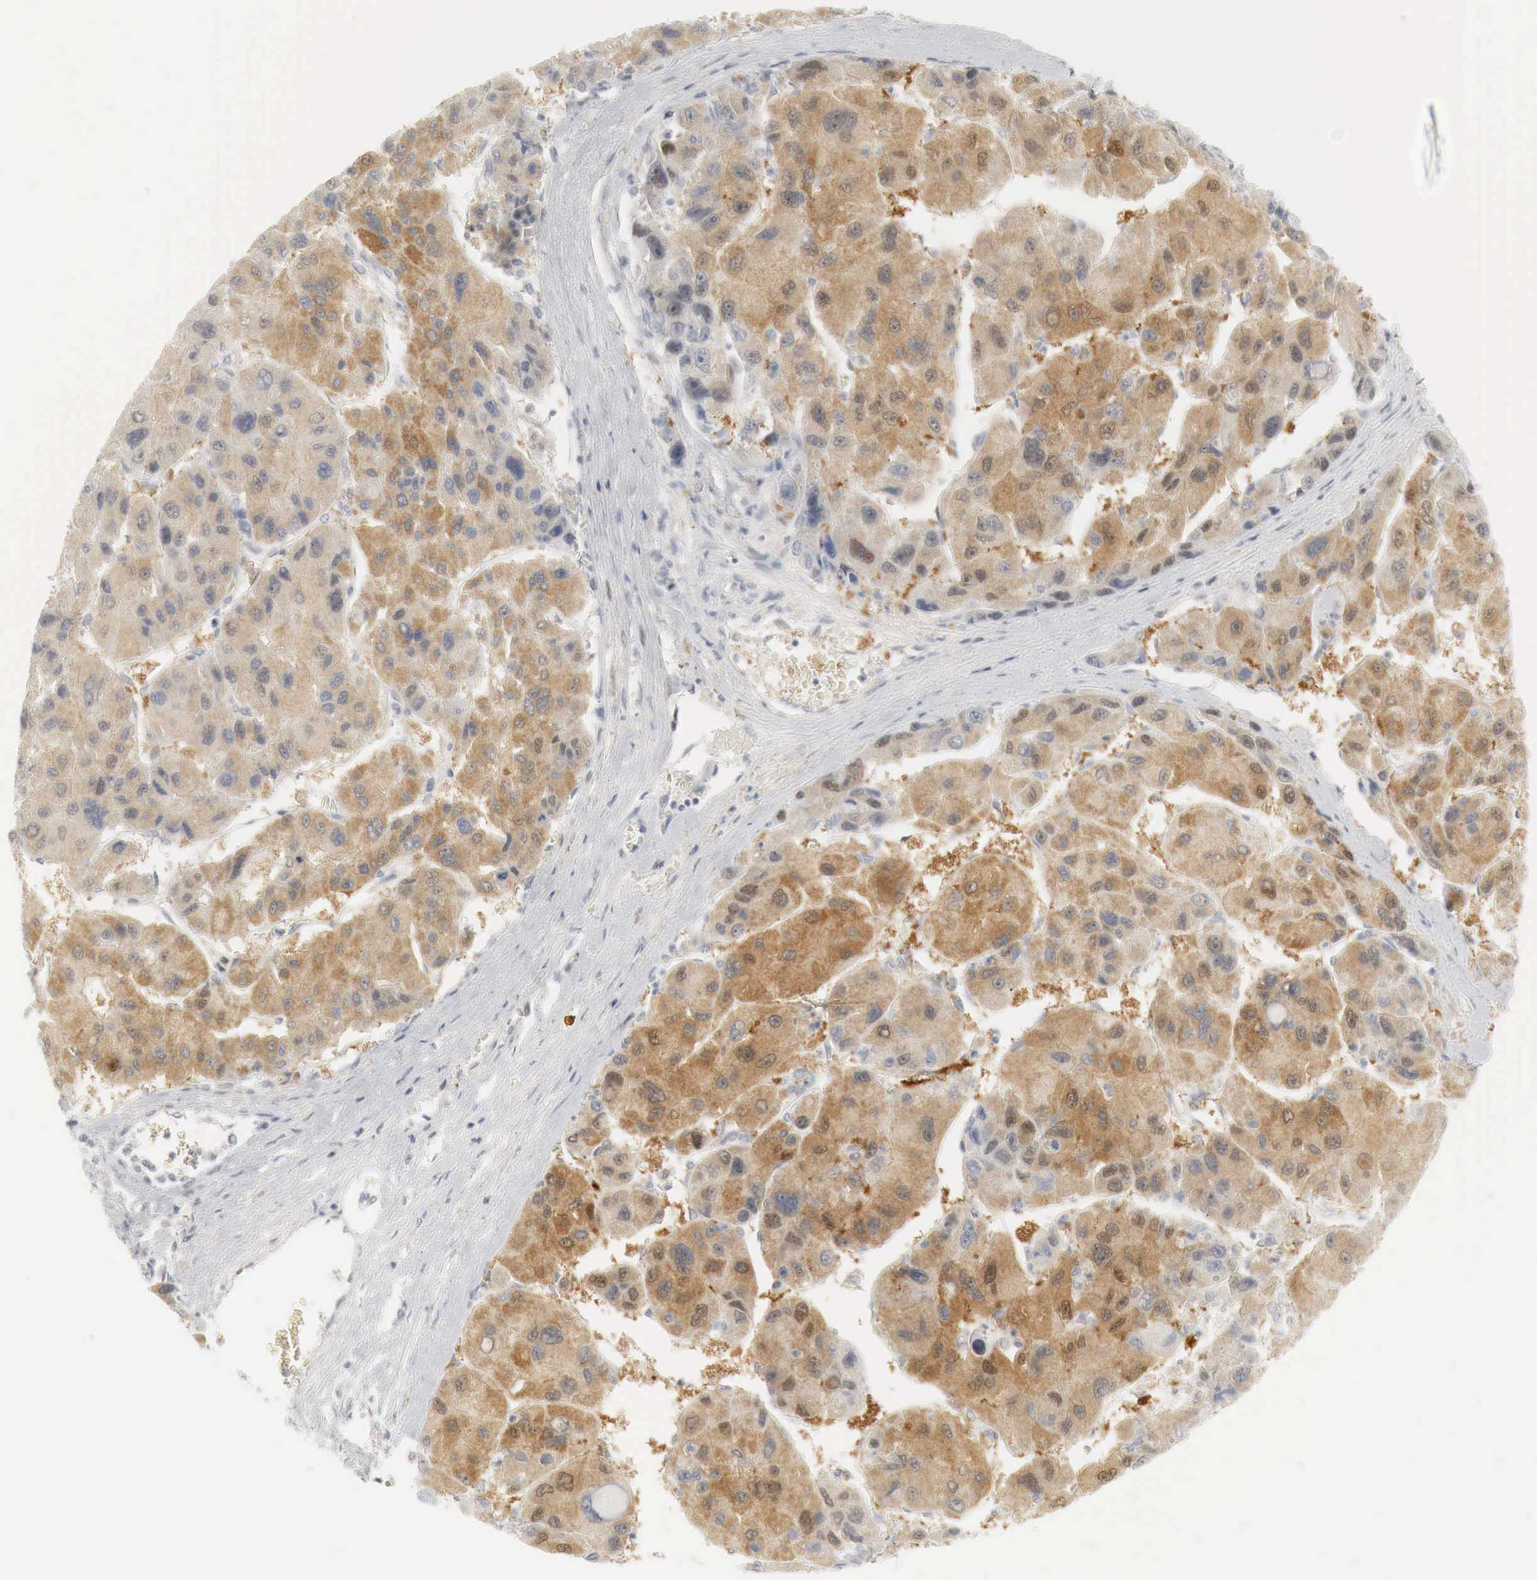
{"staining": {"intensity": "moderate", "quantity": "25%-75%", "location": "cytoplasmic/membranous,nuclear"}, "tissue": "liver cancer", "cell_type": "Tumor cells", "image_type": "cancer", "snomed": [{"axis": "morphology", "description": "Carcinoma, Hepatocellular, NOS"}, {"axis": "topography", "description": "Liver"}], "caption": "Tumor cells display medium levels of moderate cytoplasmic/membranous and nuclear expression in about 25%-75% of cells in liver cancer (hepatocellular carcinoma). The protein is stained brown, and the nuclei are stained in blue (DAB IHC with brightfield microscopy, high magnification).", "gene": "MYC", "patient": {"sex": "male", "age": 64}}